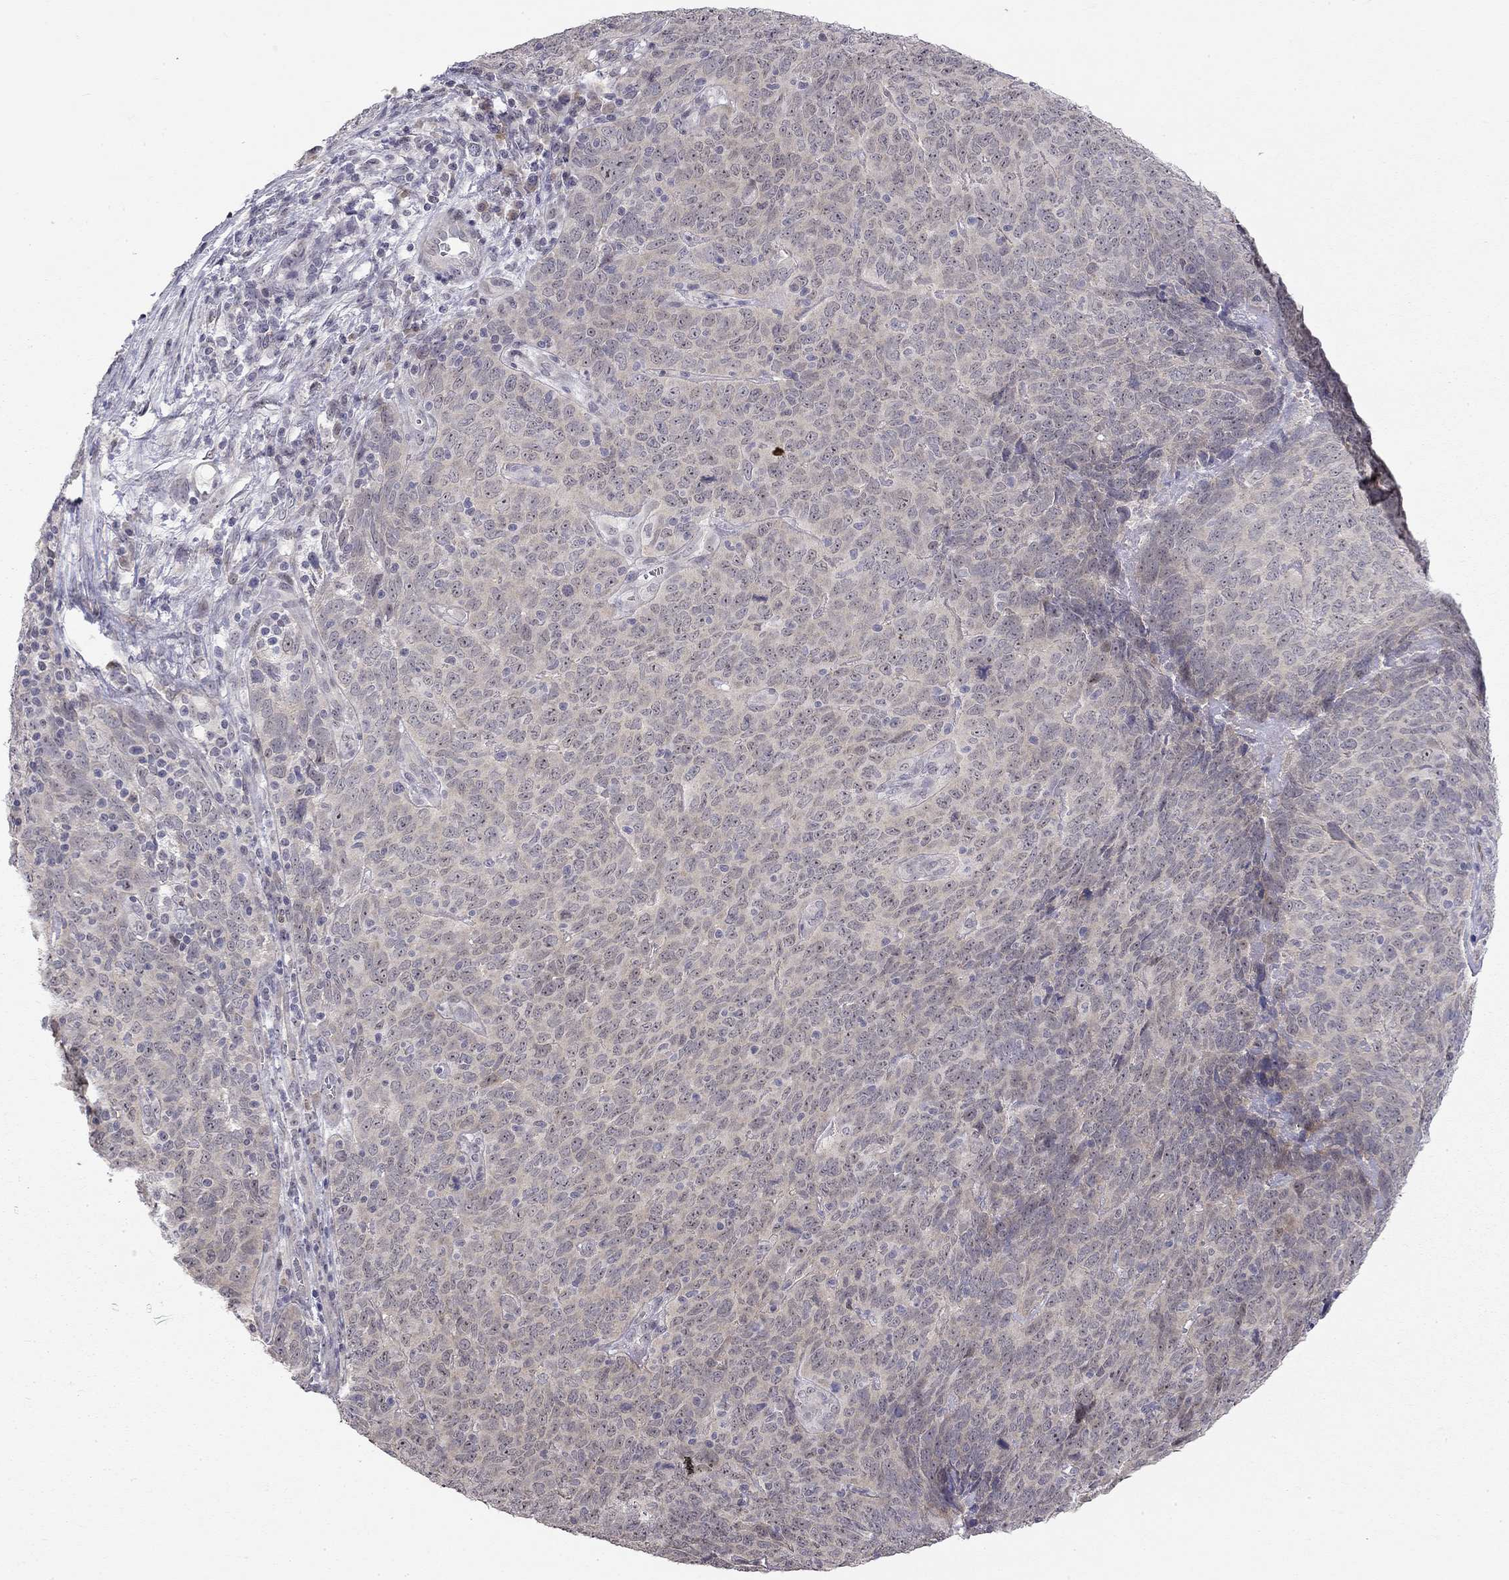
{"staining": {"intensity": "negative", "quantity": "none", "location": "none"}, "tissue": "skin cancer", "cell_type": "Tumor cells", "image_type": "cancer", "snomed": [{"axis": "morphology", "description": "Squamous cell carcinoma, NOS"}, {"axis": "topography", "description": "Skin"}, {"axis": "topography", "description": "Anal"}], "caption": "Histopathology image shows no significant protein positivity in tumor cells of skin cancer.", "gene": "STXBP6", "patient": {"sex": "female", "age": 51}}